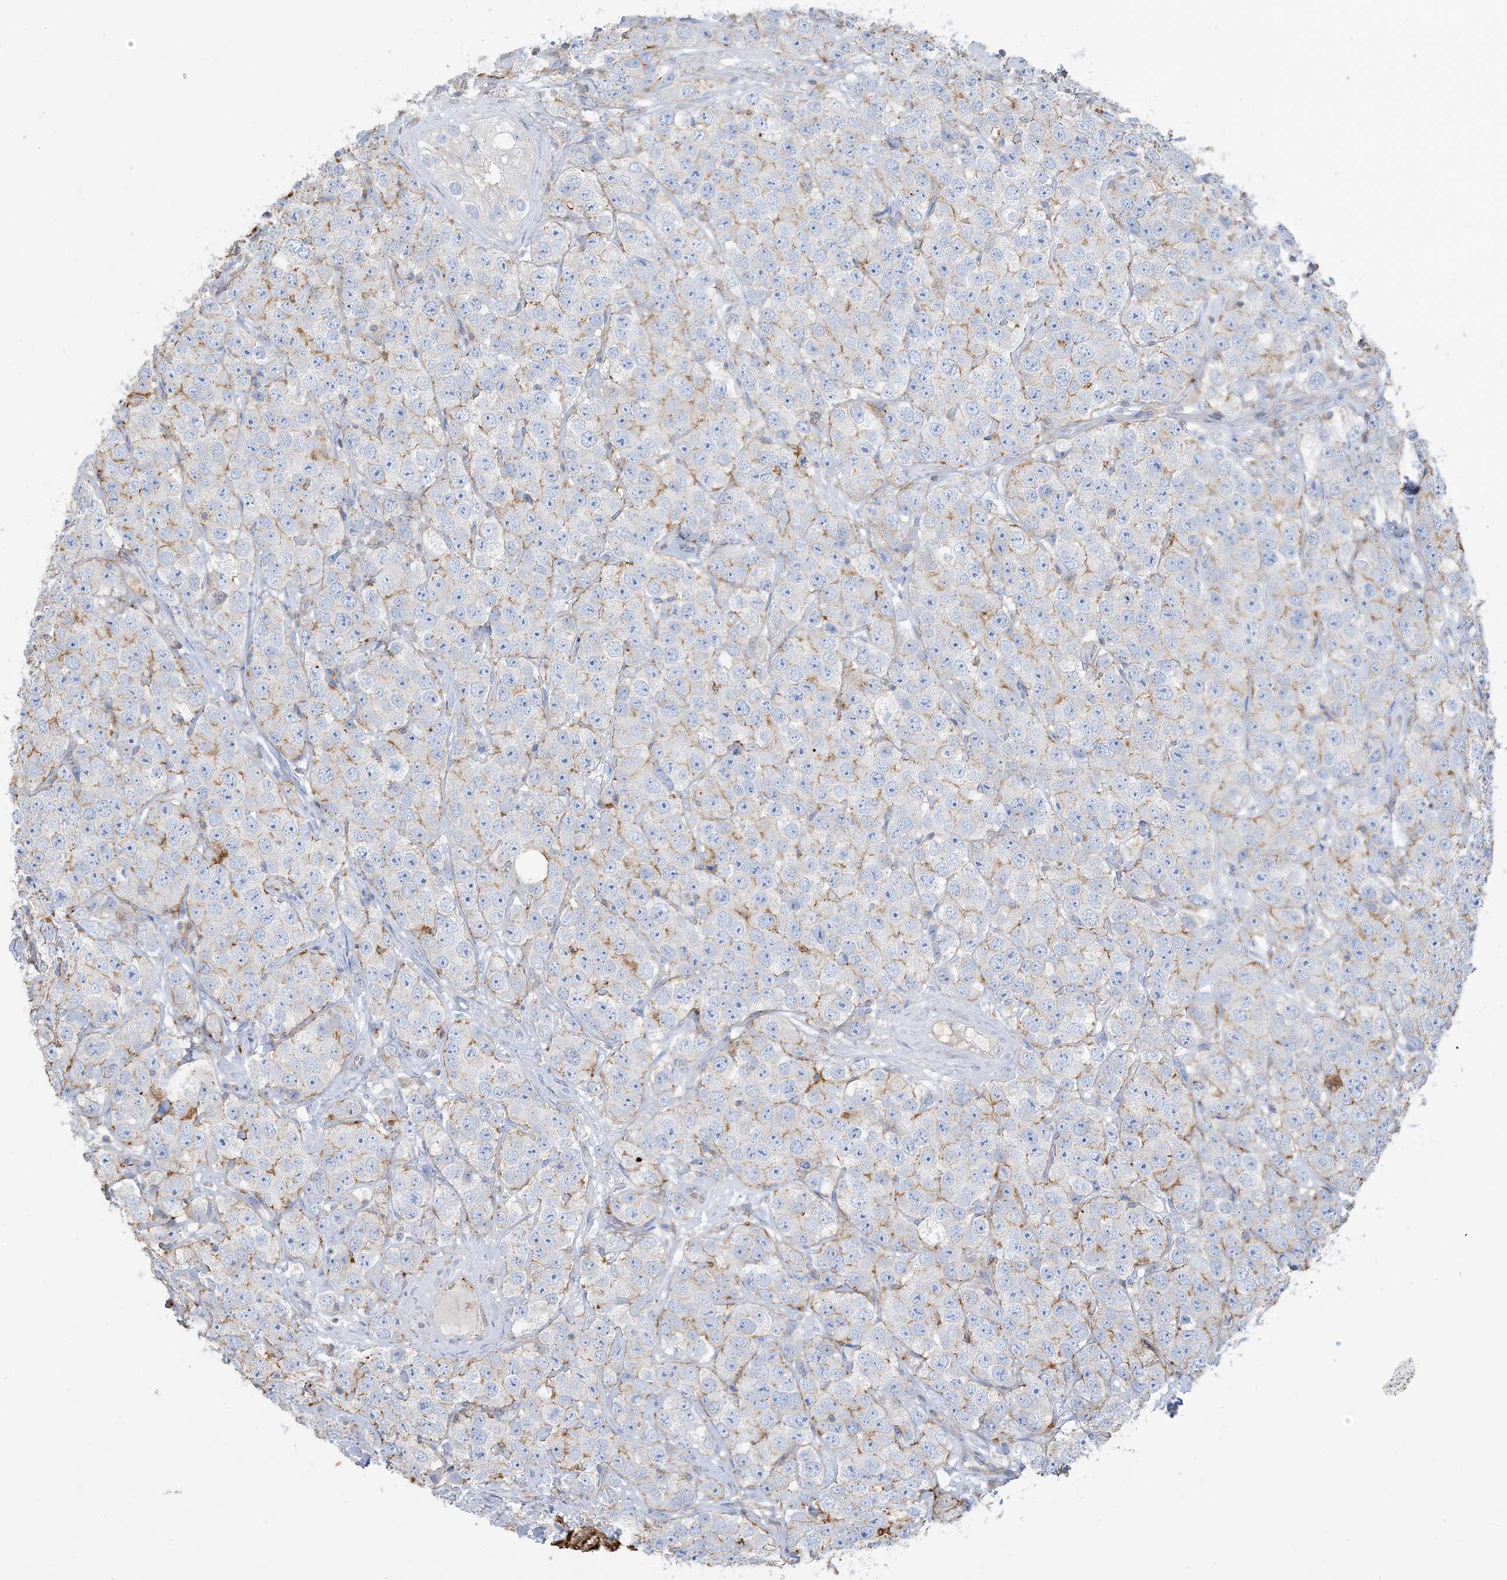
{"staining": {"intensity": "negative", "quantity": "none", "location": "none"}, "tissue": "testis cancer", "cell_type": "Tumor cells", "image_type": "cancer", "snomed": [{"axis": "morphology", "description": "Seminoma, NOS"}, {"axis": "topography", "description": "Testis"}], "caption": "A histopathology image of testis cancer (seminoma) stained for a protein displays no brown staining in tumor cells.", "gene": "GTF3C2", "patient": {"sex": "male", "age": 28}}